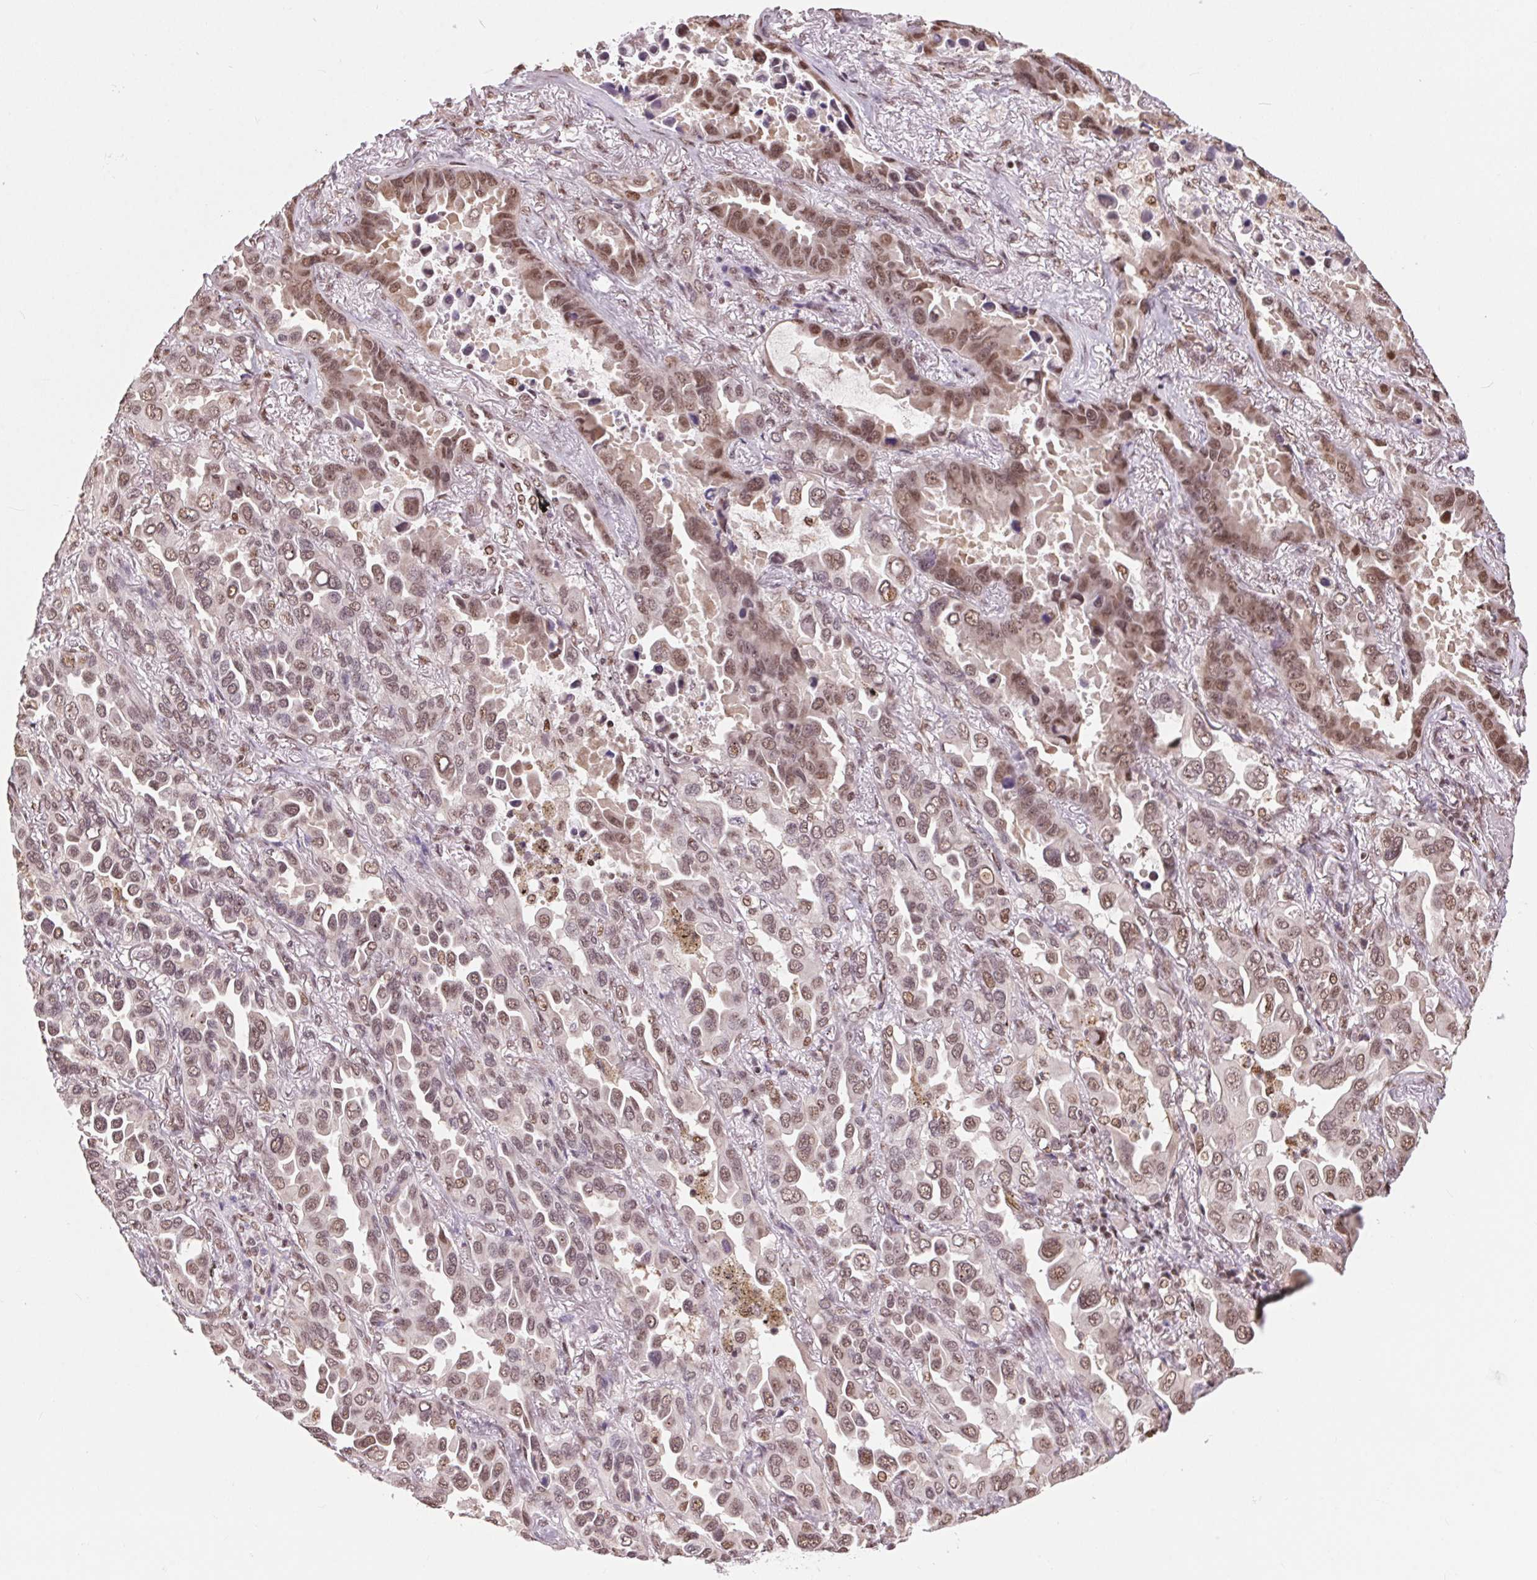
{"staining": {"intensity": "moderate", "quantity": ">75%", "location": "nuclear"}, "tissue": "lung cancer", "cell_type": "Tumor cells", "image_type": "cancer", "snomed": [{"axis": "morphology", "description": "Adenocarcinoma, NOS"}, {"axis": "topography", "description": "Lung"}], "caption": "Protein analysis of lung adenocarcinoma tissue exhibits moderate nuclear expression in approximately >75% of tumor cells. (DAB (3,3'-diaminobenzidine) = brown stain, brightfield microscopy at high magnification).", "gene": "RAD23A", "patient": {"sex": "male", "age": 64}}